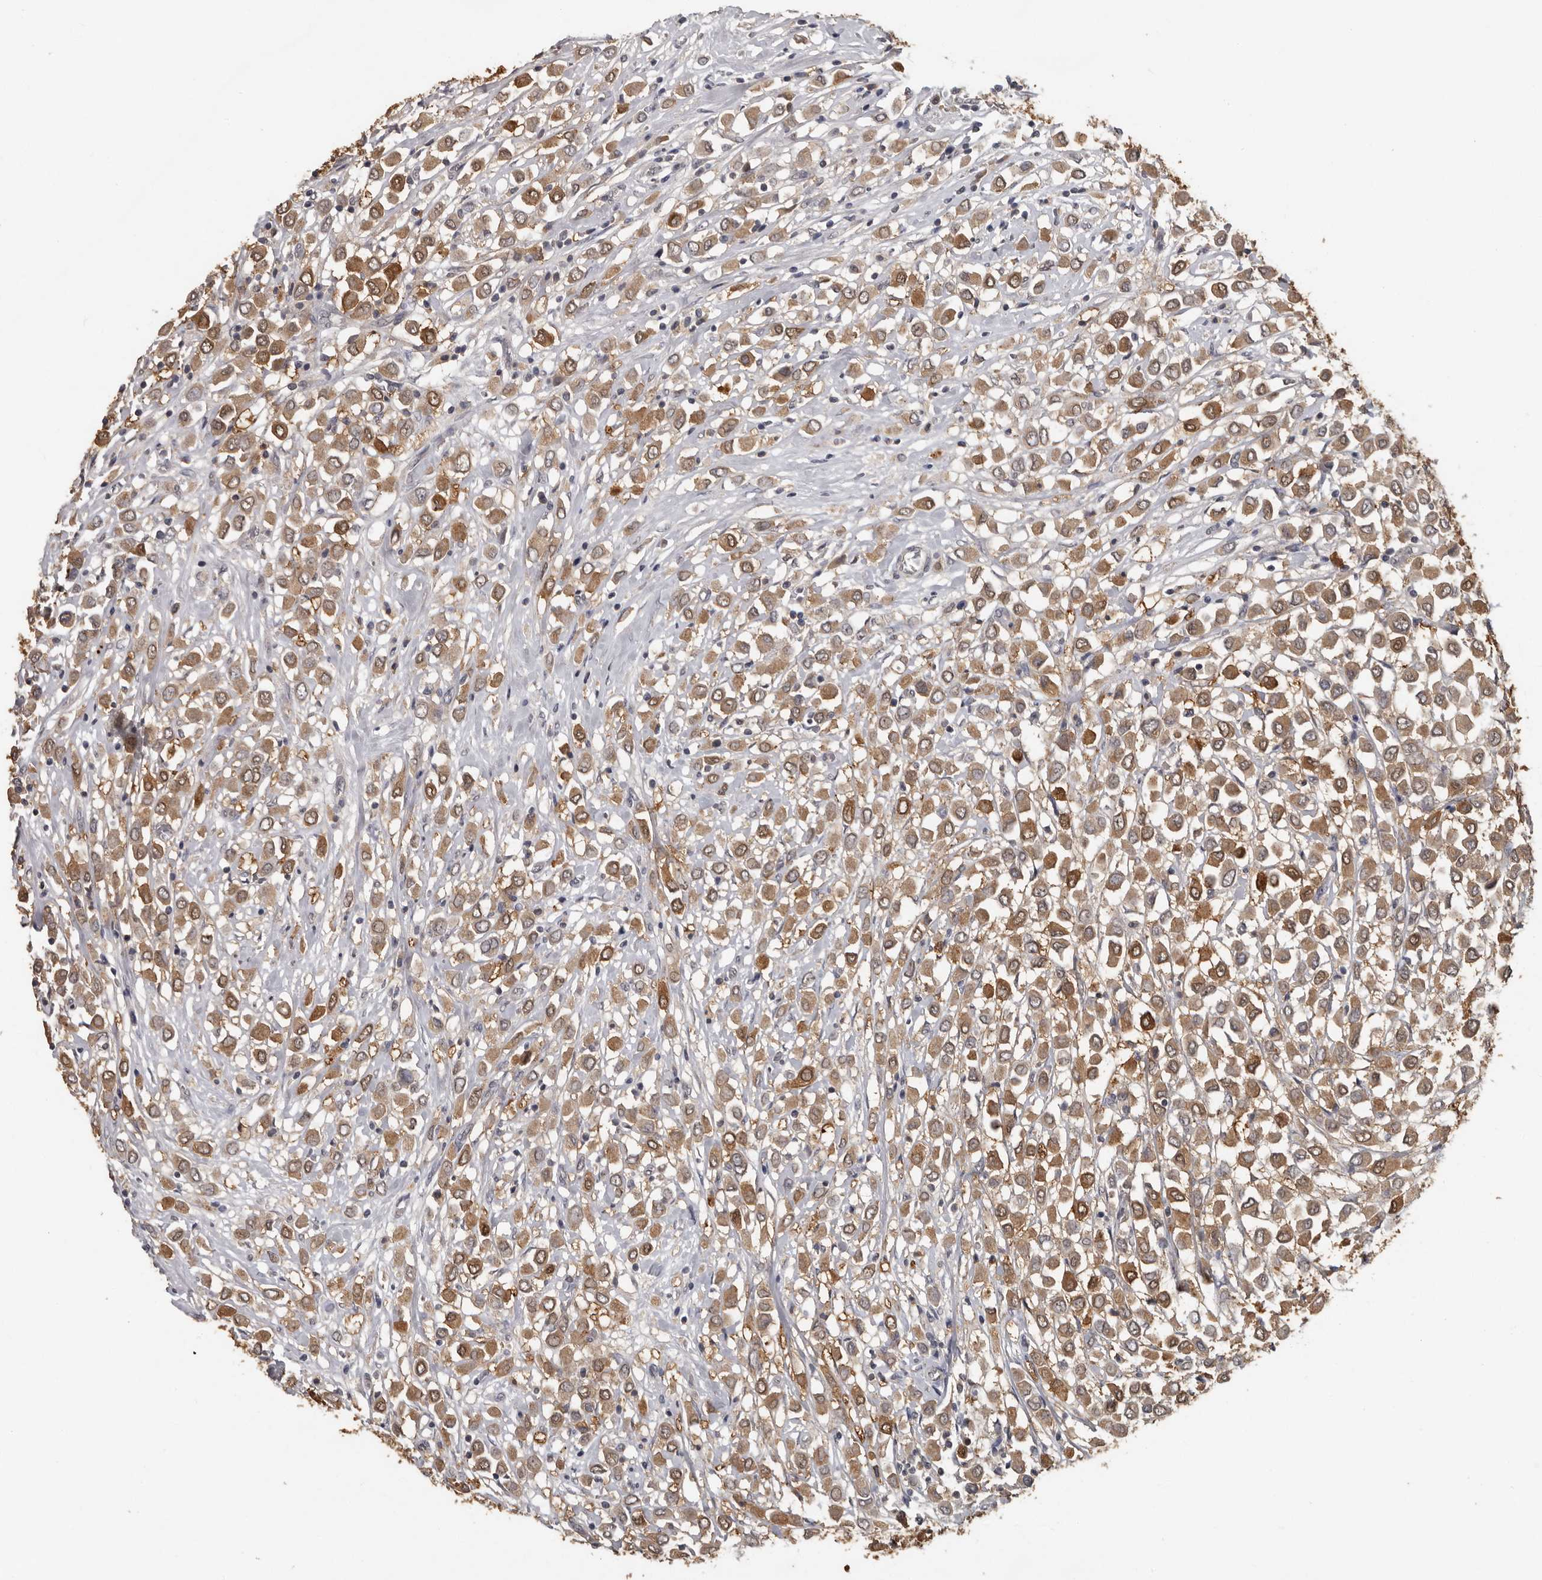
{"staining": {"intensity": "moderate", "quantity": ">75%", "location": "cytoplasmic/membranous"}, "tissue": "breast cancer", "cell_type": "Tumor cells", "image_type": "cancer", "snomed": [{"axis": "morphology", "description": "Duct carcinoma"}, {"axis": "topography", "description": "Breast"}], "caption": "Human intraductal carcinoma (breast) stained with a protein marker exhibits moderate staining in tumor cells.", "gene": "MTF1", "patient": {"sex": "female", "age": 61}}